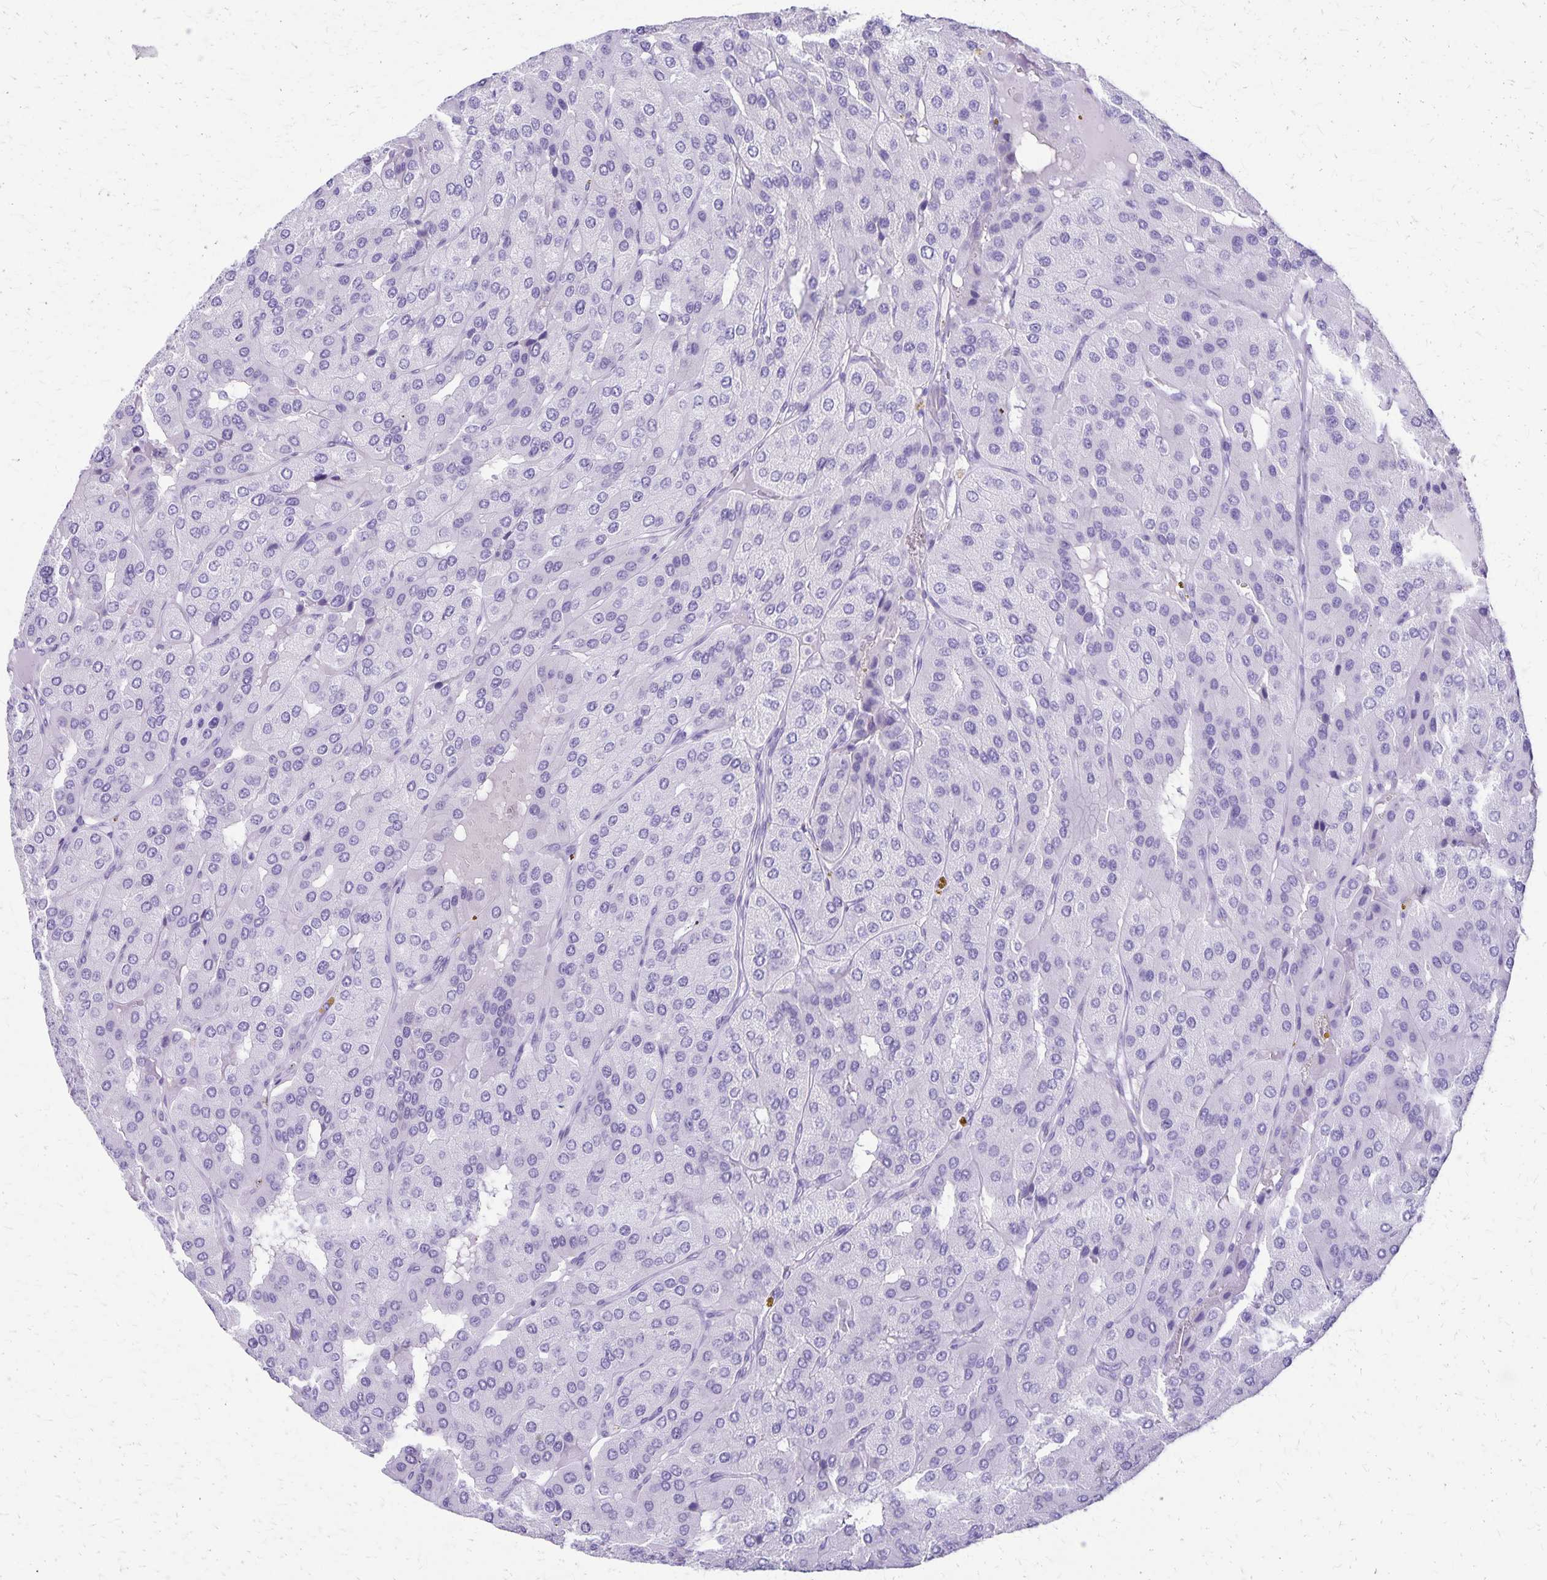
{"staining": {"intensity": "negative", "quantity": "none", "location": "none"}, "tissue": "parathyroid gland", "cell_type": "Glandular cells", "image_type": "normal", "snomed": [{"axis": "morphology", "description": "Normal tissue, NOS"}, {"axis": "morphology", "description": "Adenoma, NOS"}, {"axis": "topography", "description": "Parathyroid gland"}], "caption": "This is an immunohistochemistry photomicrograph of benign human parathyroid gland. There is no expression in glandular cells.", "gene": "DEFA5", "patient": {"sex": "female", "age": 86}}